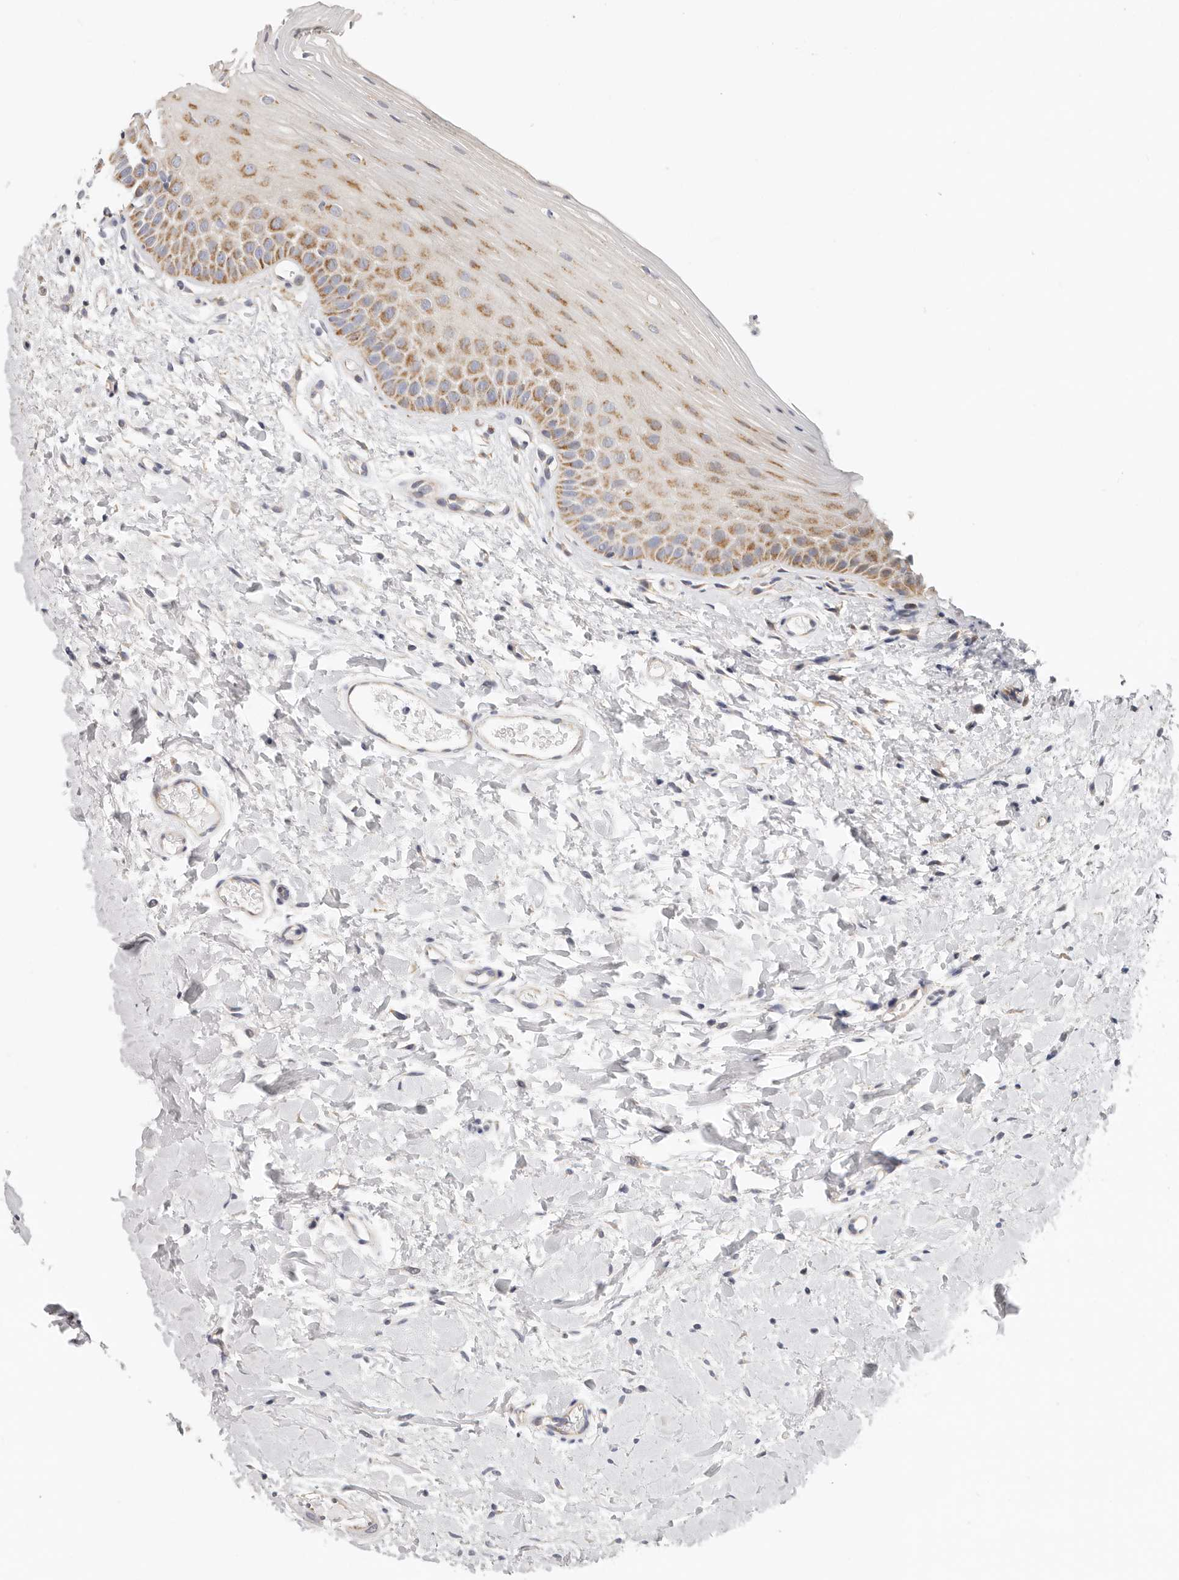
{"staining": {"intensity": "moderate", "quantity": "25%-75%", "location": "cytoplasmic/membranous"}, "tissue": "oral mucosa", "cell_type": "Squamous epithelial cells", "image_type": "normal", "snomed": [{"axis": "morphology", "description": "Normal tissue, NOS"}, {"axis": "topography", "description": "Oral tissue"}], "caption": "A high-resolution image shows IHC staining of unremarkable oral mucosa, which displays moderate cytoplasmic/membranous positivity in about 25%-75% of squamous epithelial cells. (brown staining indicates protein expression, while blue staining denotes nuclei).", "gene": "AFDN", "patient": {"sex": "female", "age": 56}}